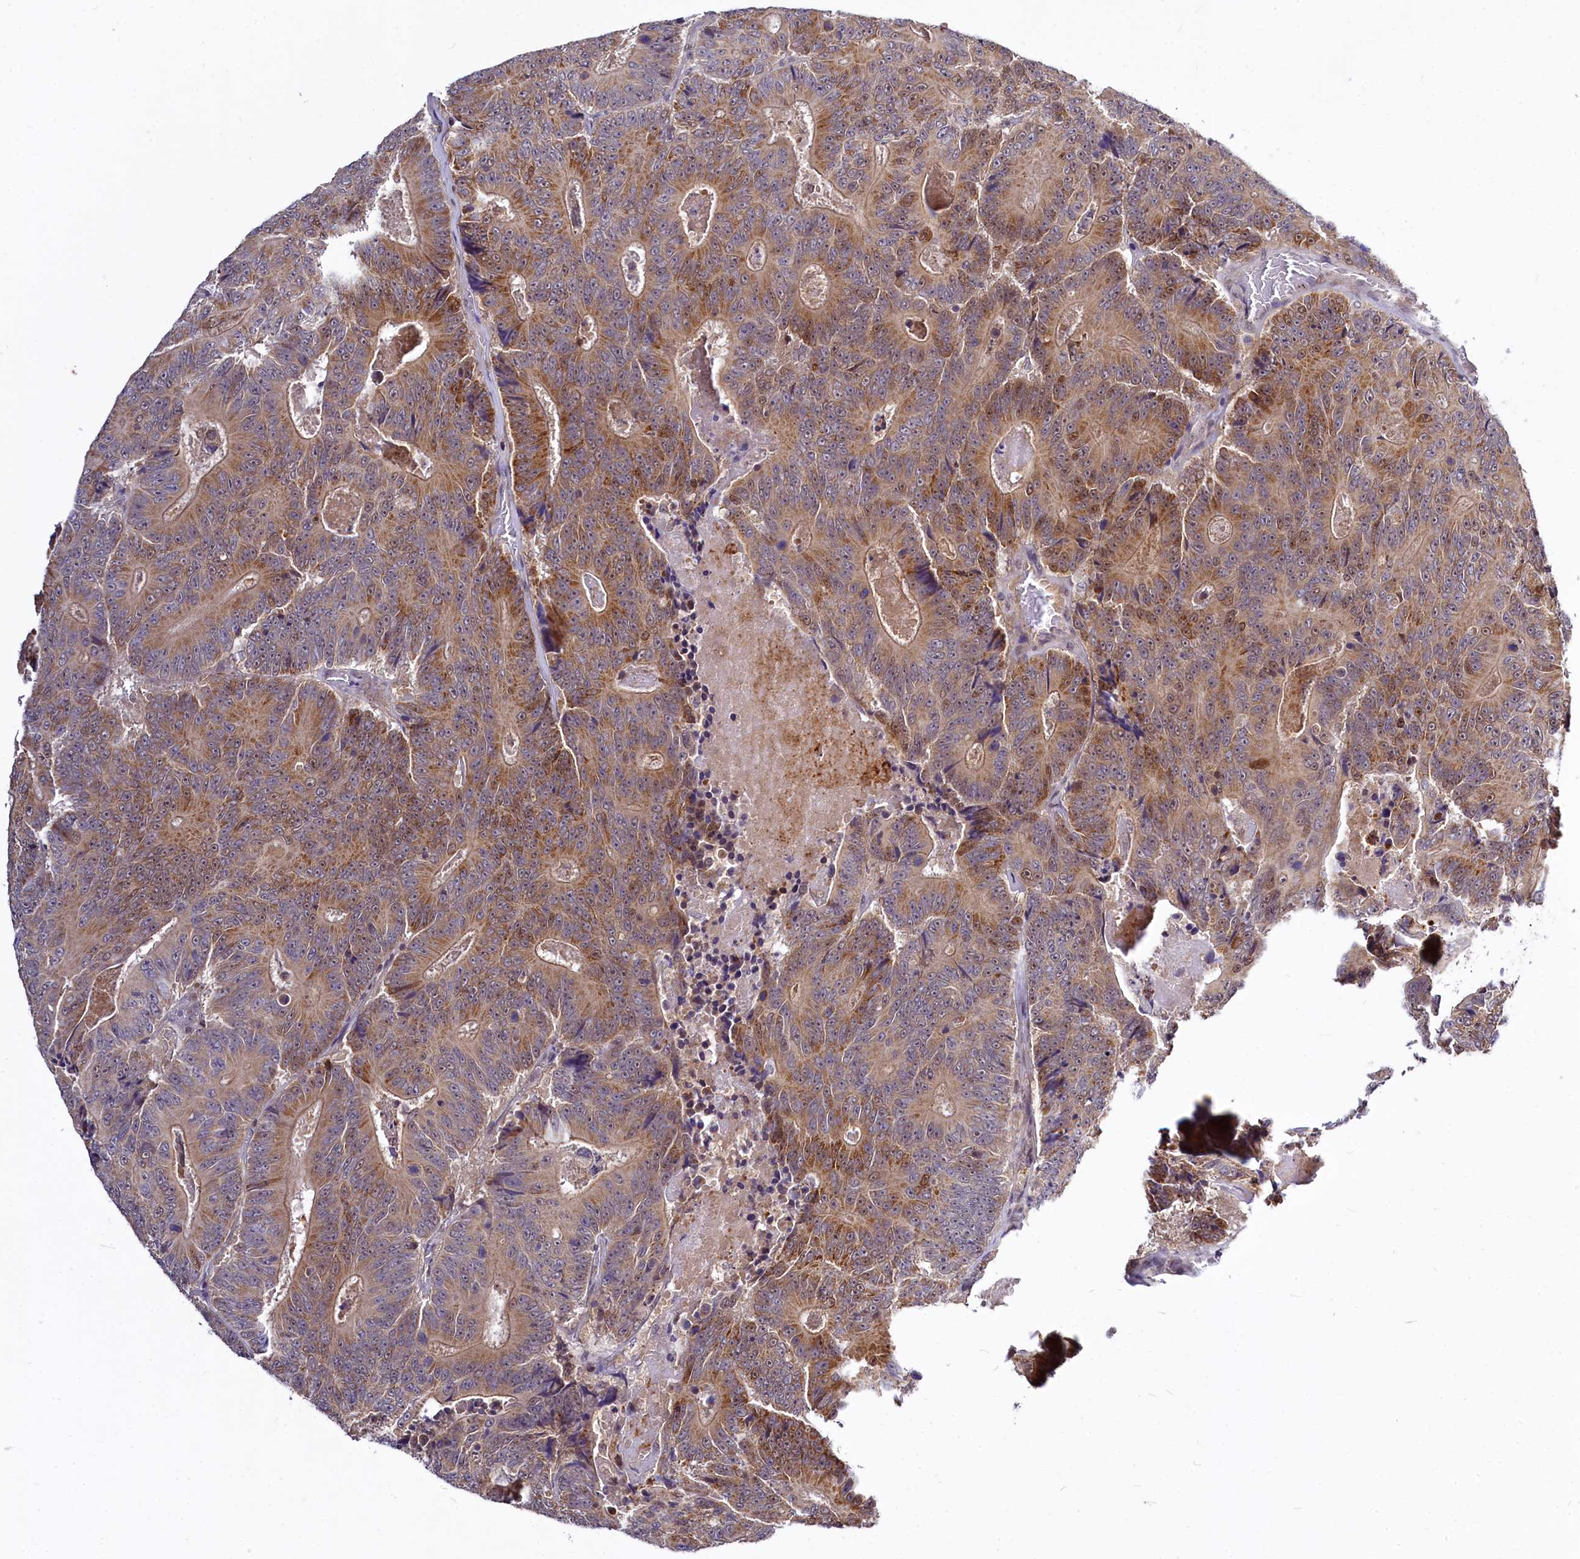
{"staining": {"intensity": "moderate", "quantity": ">75%", "location": "cytoplasmic/membranous,nuclear"}, "tissue": "colorectal cancer", "cell_type": "Tumor cells", "image_type": "cancer", "snomed": [{"axis": "morphology", "description": "Adenocarcinoma, NOS"}, {"axis": "topography", "description": "Colon"}], "caption": "Protein expression analysis of human colorectal cancer (adenocarcinoma) reveals moderate cytoplasmic/membranous and nuclear expression in approximately >75% of tumor cells.", "gene": "MAML2", "patient": {"sex": "male", "age": 83}}